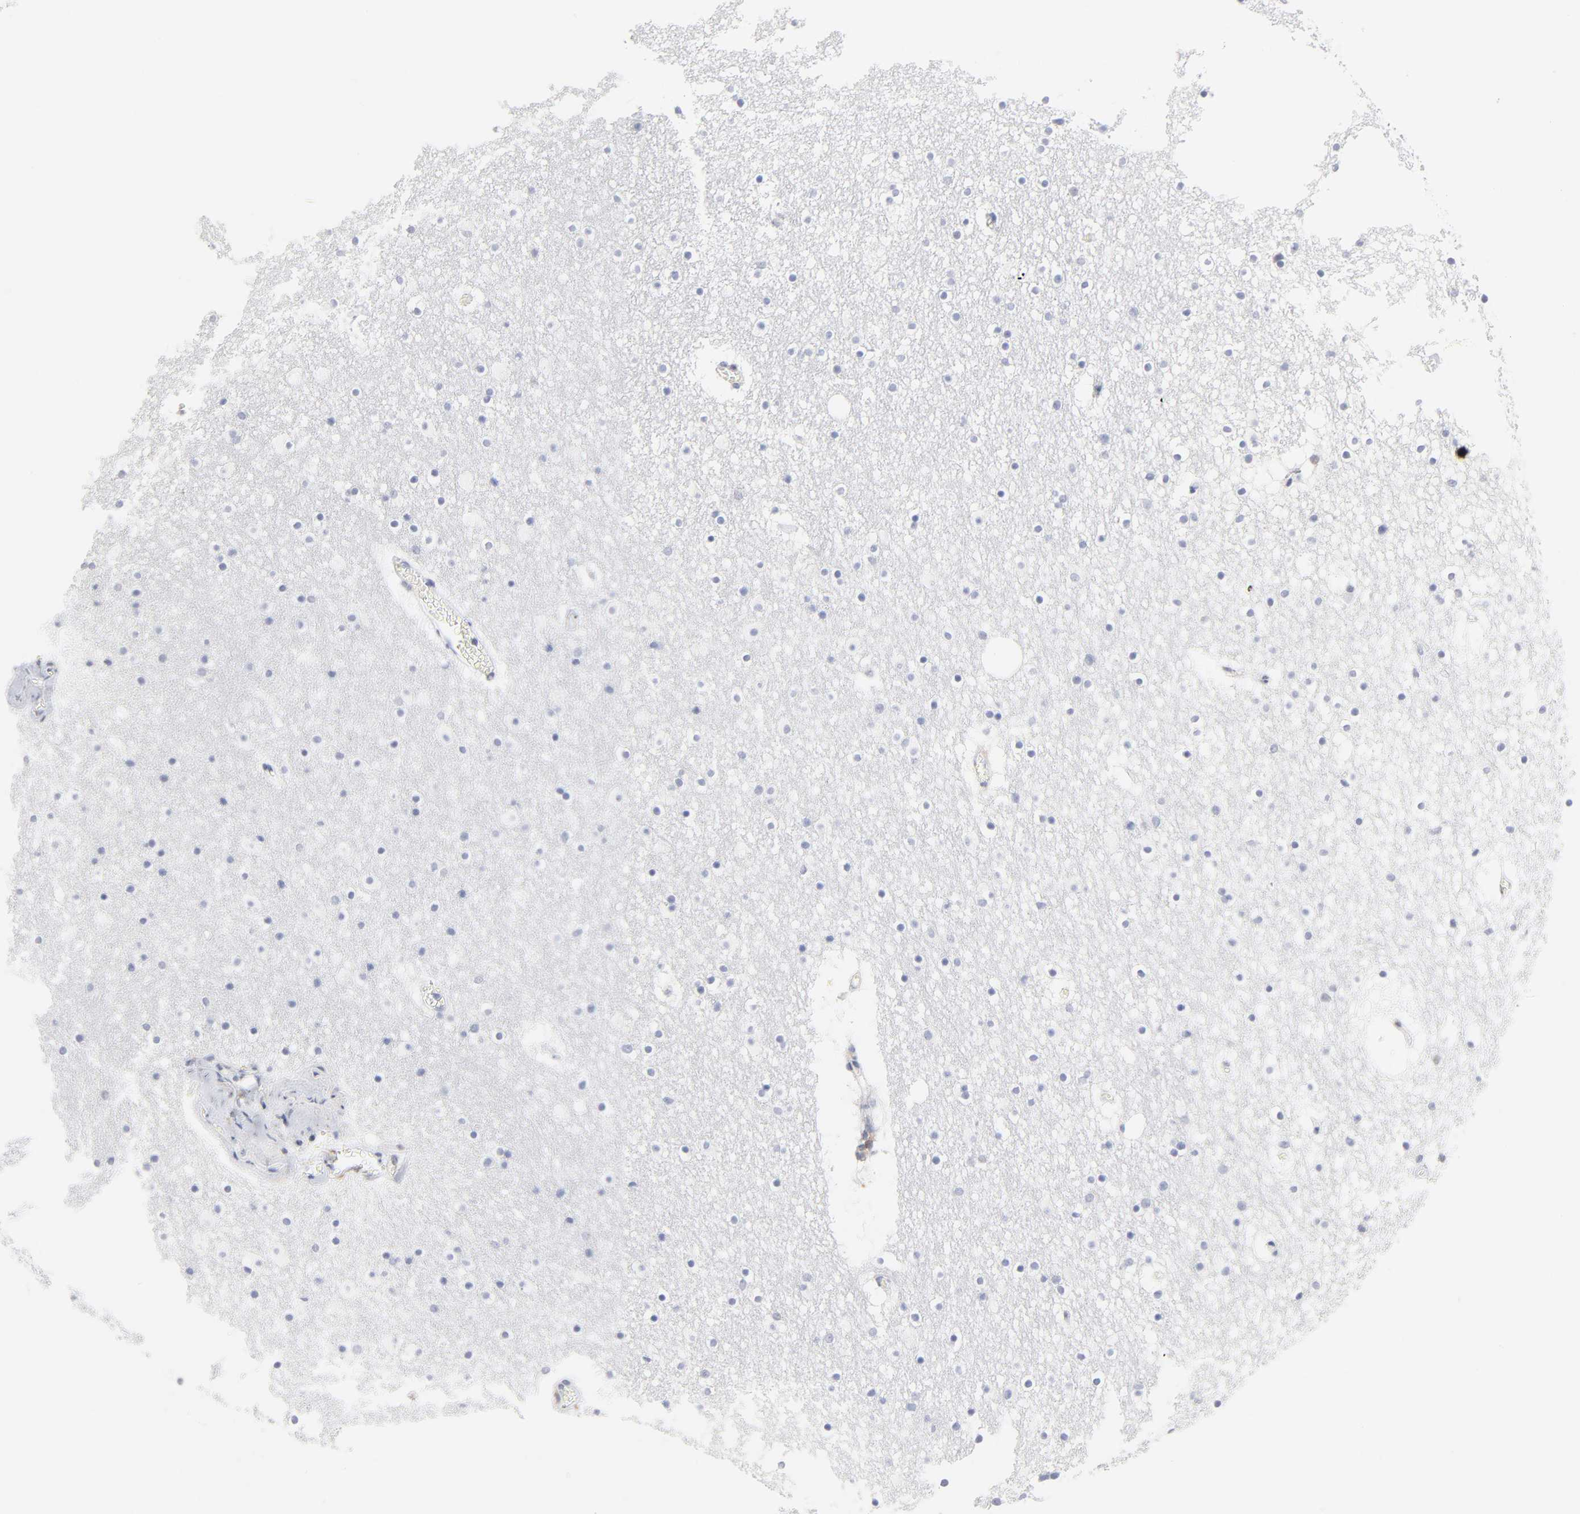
{"staining": {"intensity": "negative", "quantity": "none", "location": "none"}, "tissue": "caudate", "cell_type": "Glial cells", "image_type": "normal", "snomed": [{"axis": "morphology", "description": "Normal tissue, NOS"}, {"axis": "topography", "description": "Lateral ventricle wall"}], "caption": "Human caudate stained for a protein using IHC exhibits no positivity in glial cells.", "gene": "LTBP2", "patient": {"sex": "male", "age": 45}}